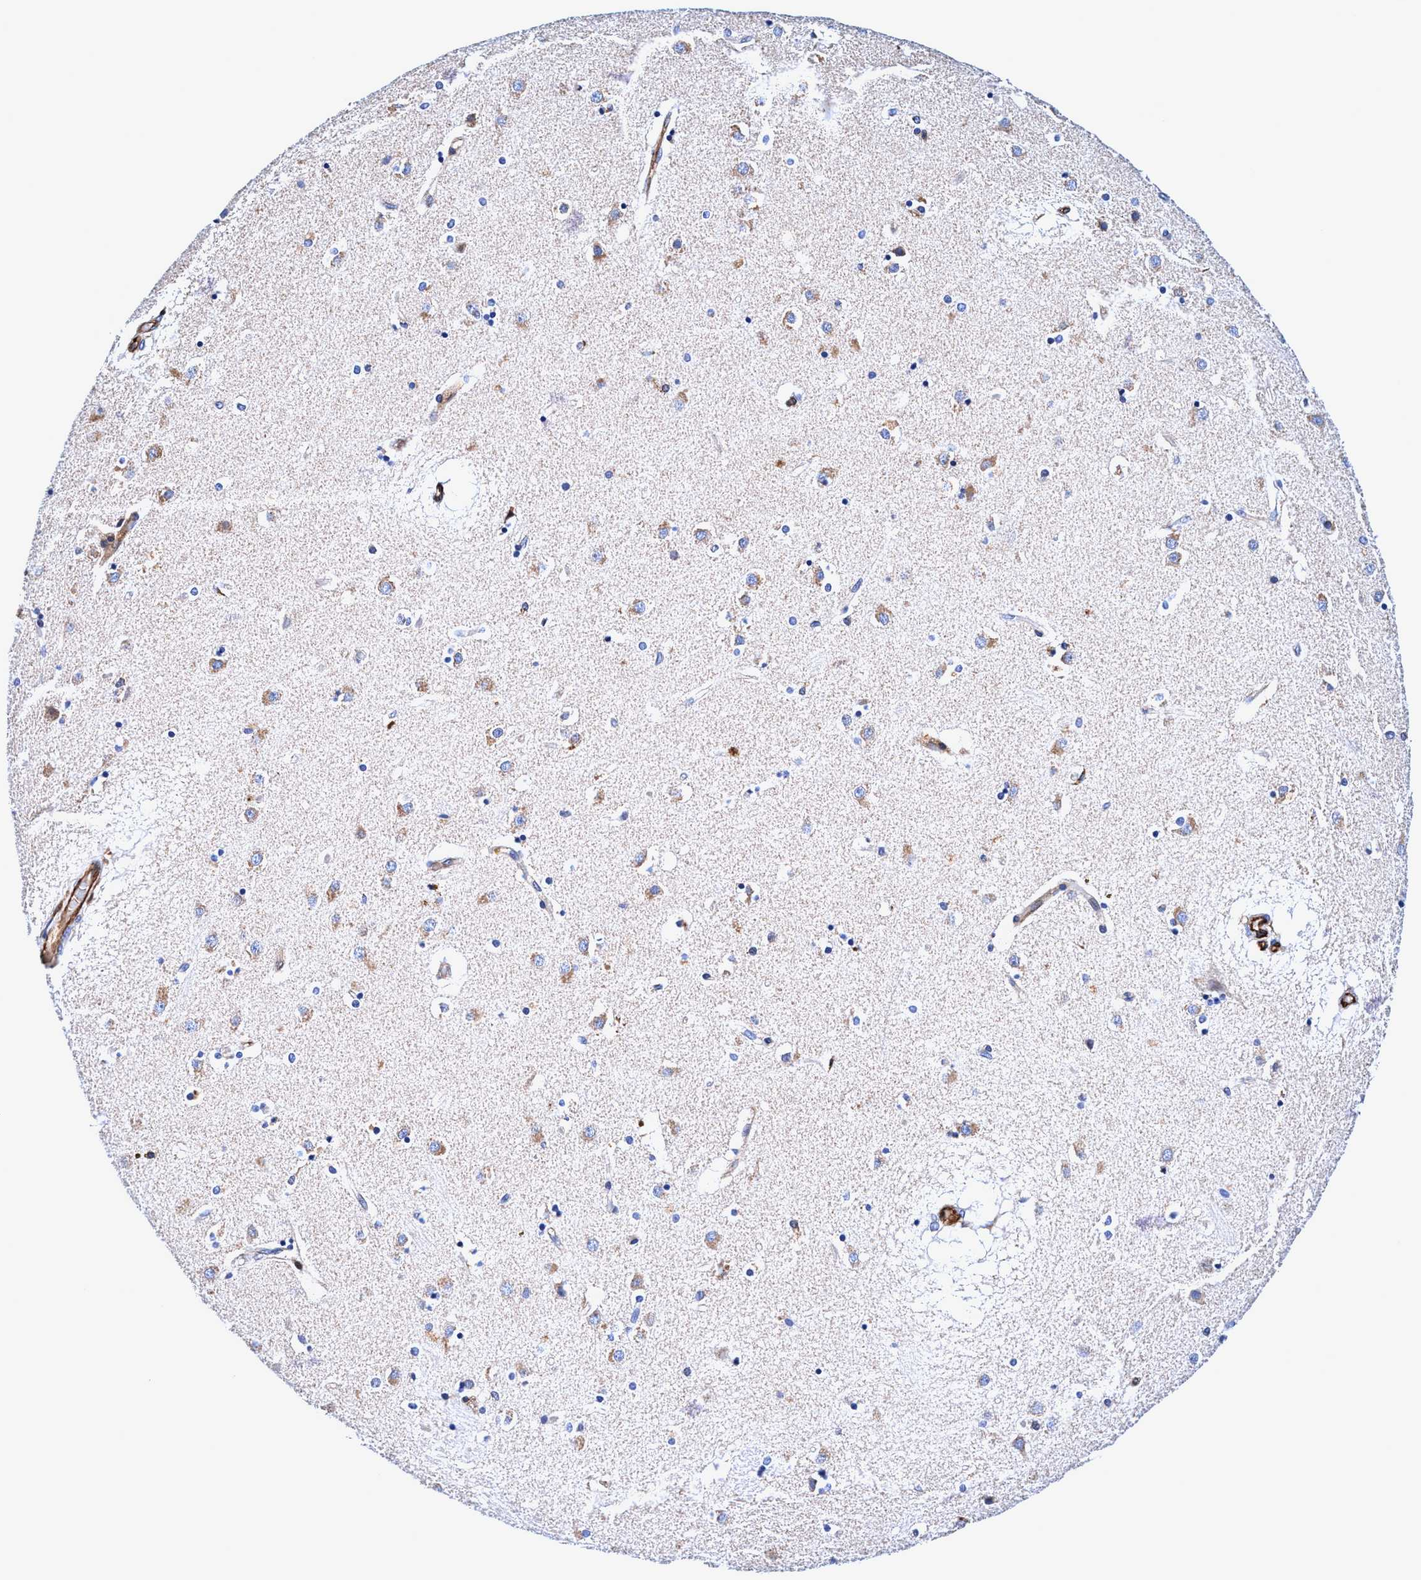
{"staining": {"intensity": "negative", "quantity": "none", "location": "none"}, "tissue": "caudate", "cell_type": "Glial cells", "image_type": "normal", "snomed": [{"axis": "morphology", "description": "Normal tissue, NOS"}, {"axis": "topography", "description": "Lateral ventricle wall"}], "caption": "An image of caudate stained for a protein displays no brown staining in glial cells. Nuclei are stained in blue.", "gene": "UBALD2", "patient": {"sex": "male", "age": 70}}